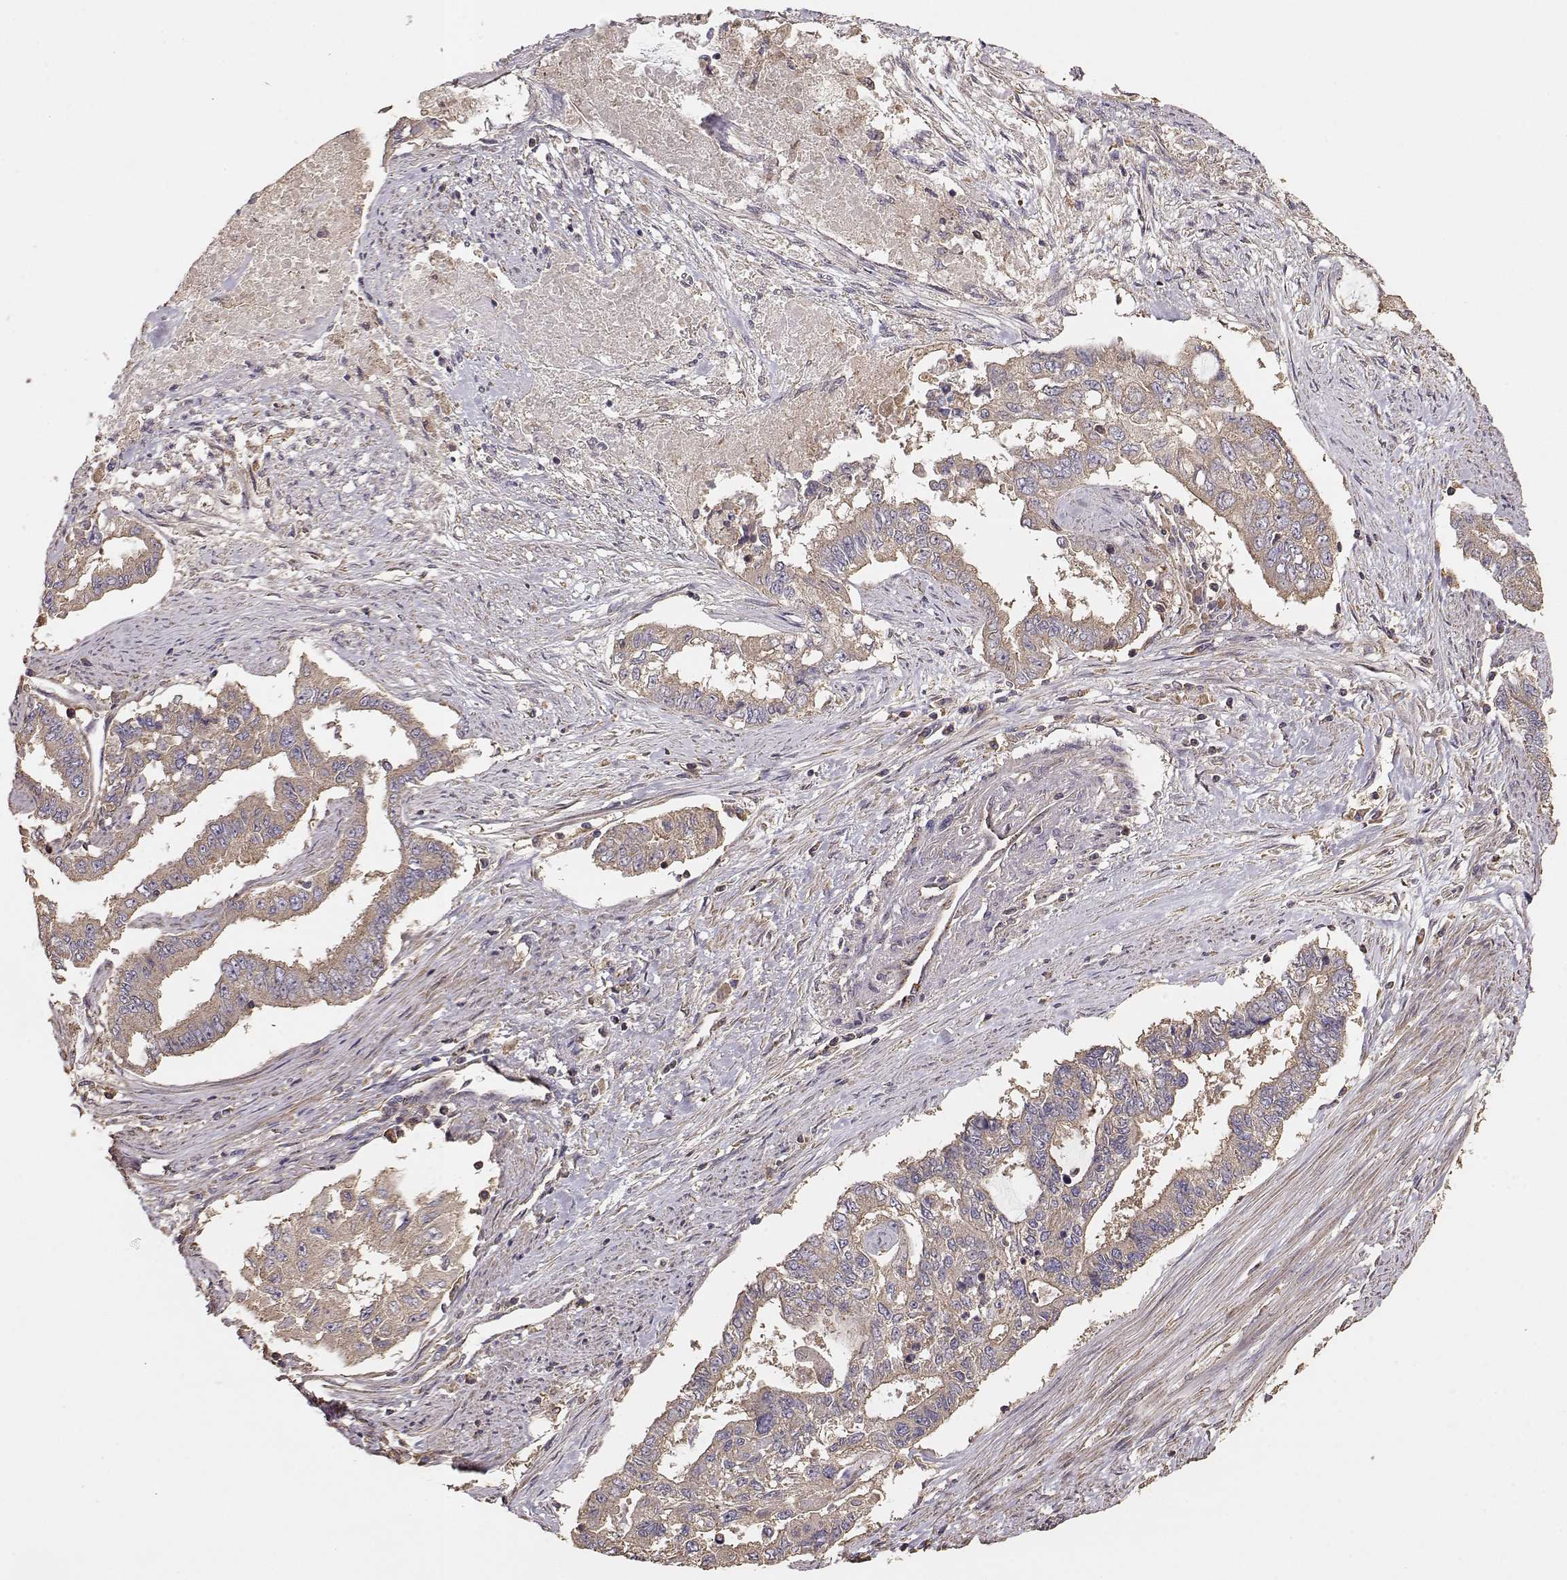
{"staining": {"intensity": "weak", "quantity": ">75%", "location": "cytoplasmic/membranous"}, "tissue": "endometrial cancer", "cell_type": "Tumor cells", "image_type": "cancer", "snomed": [{"axis": "morphology", "description": "Adenocarcinoma, NOS"}, {"axis": "topography", "description": "Uterus"}], "caption": "Immunohistochemistry (IHC) (DAB (3,3'-diaminobenzidine)) staining of human endometrial cancer displays weak cytoplasmic/membranous protein staining in about >75% of tumor cells.", "gene": "TARS3", "patient": {"sex": "female", "age": 59}}